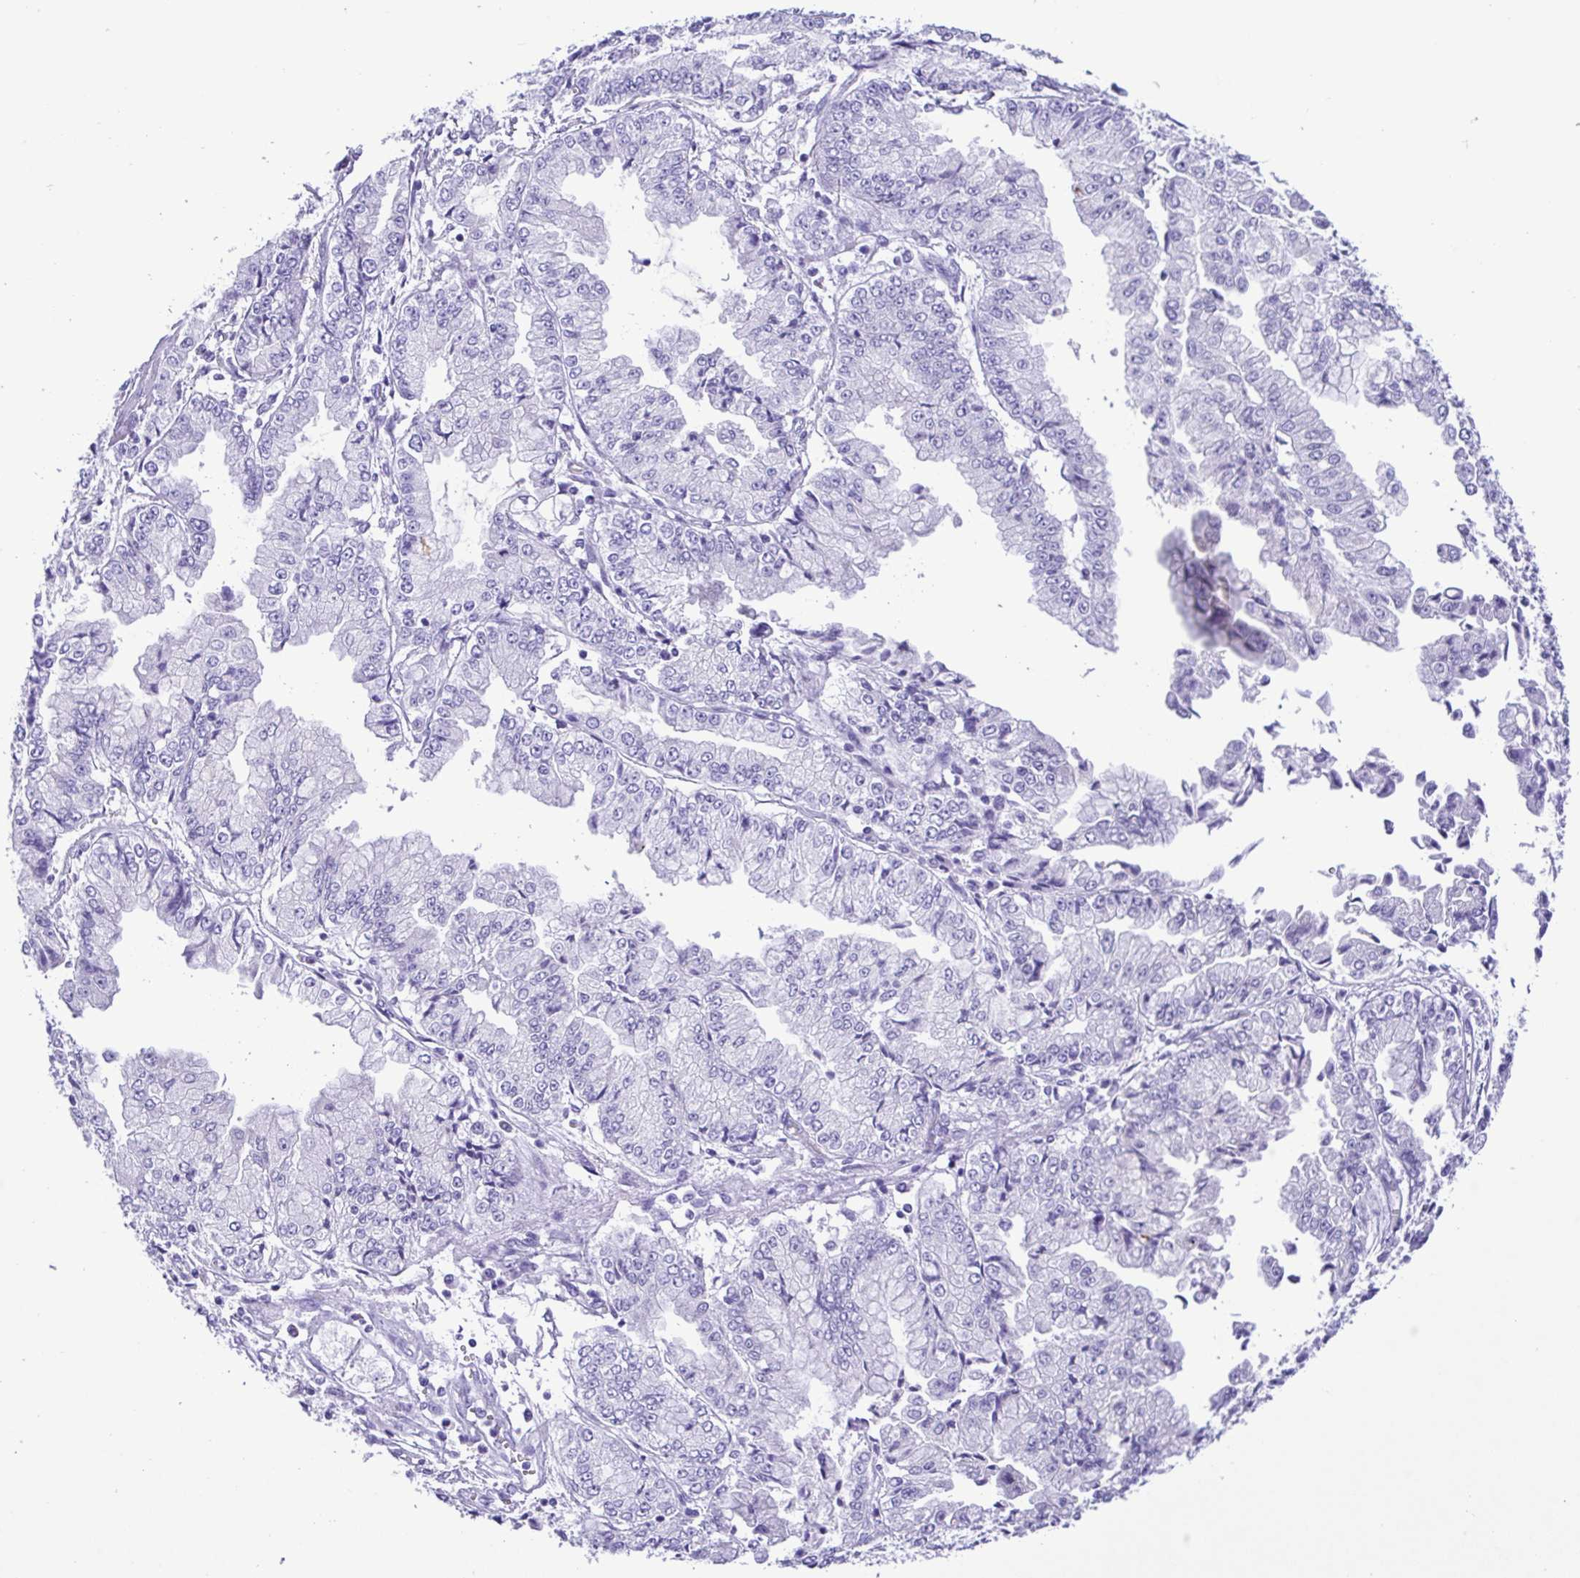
{"staining": {"intensity": "negative", "quantity": "none", "location": "none"}, "tissue": "stomach cancer", "cell_type": "Tumor cells", "image_type": "cancer", "snomed": [{"axis": "morphology", "description": "Adenocarcinoma, NOS"}, {"axis": "topography", "description": "Stomach, upper"}], "caption": "This is an immunohistochemistry (IHC) image of adenocarcinoma (stomach). There is no positivity in tumor cells.", "gene": "OVGP1", "patient": {"sex": "female", "age": 74}}